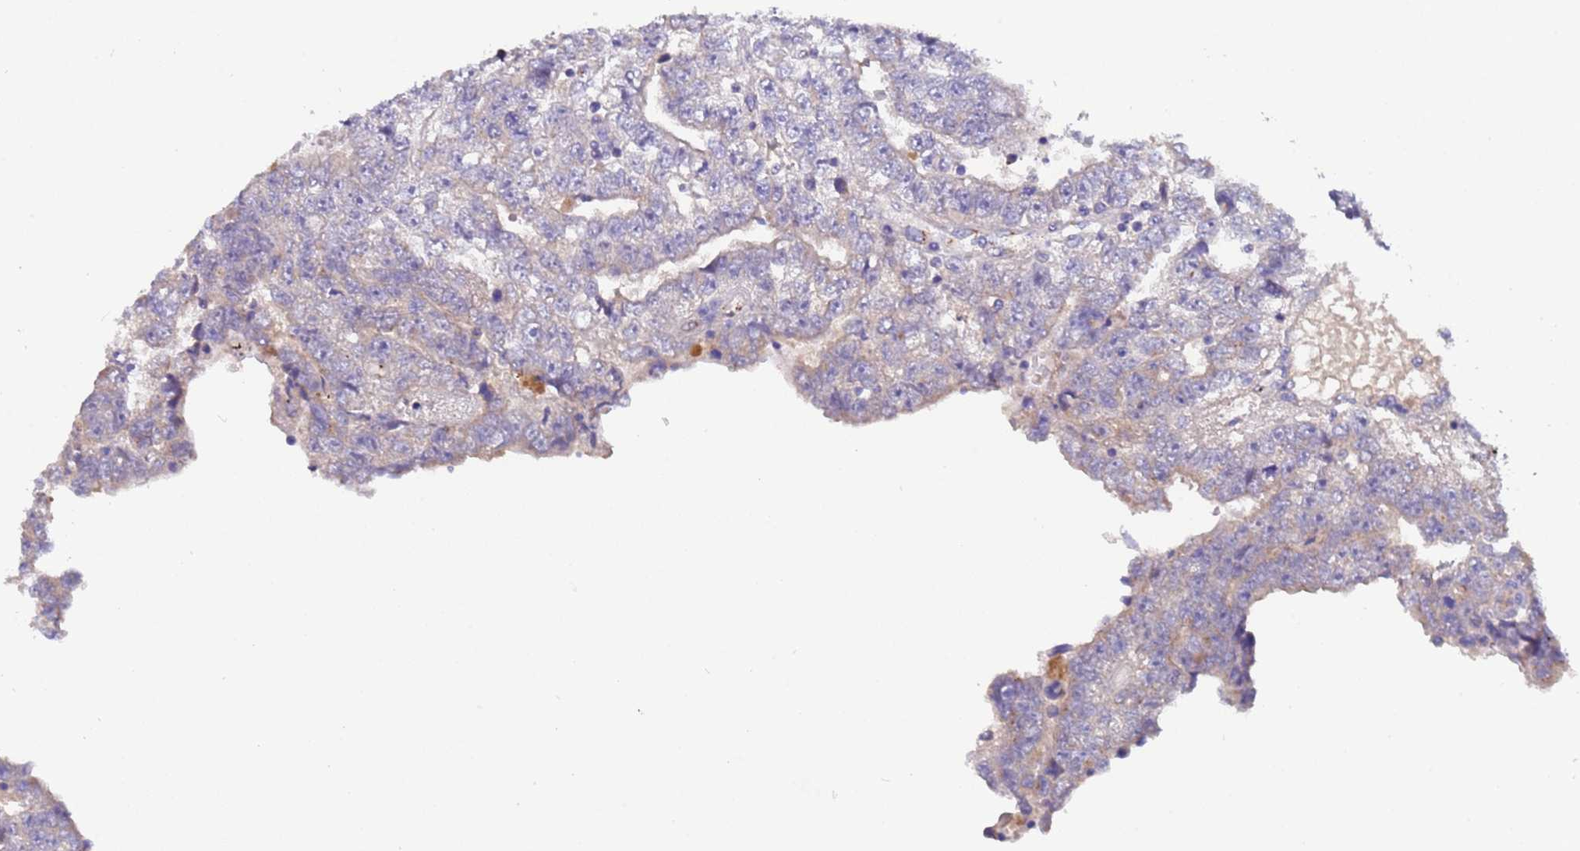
{"staining": {"intensity": "negative", "quantity": "none", "location": "none"}, "tissue": "testis cancer", "cell_type": "Tumor cells", "image_type": "cancer", "snomed": [{"axis": "morphology", "description": "Carcinoma, Embryonal, NOS"}, {"axis": "topography", "description": "Testis"}], "caption": "The immunohistochemistry (IHC) histopathology image has no significant staining in tumor cells of testis cancer (embryonal carcinoma) tissue. (Brightfield microscopy of DAB (3,3'-diaminobenzidine) immunohistochemistry (IHC) at high magnification).", "gene": "ZNF248", "patient": {"sex": "male", "age": 25}}